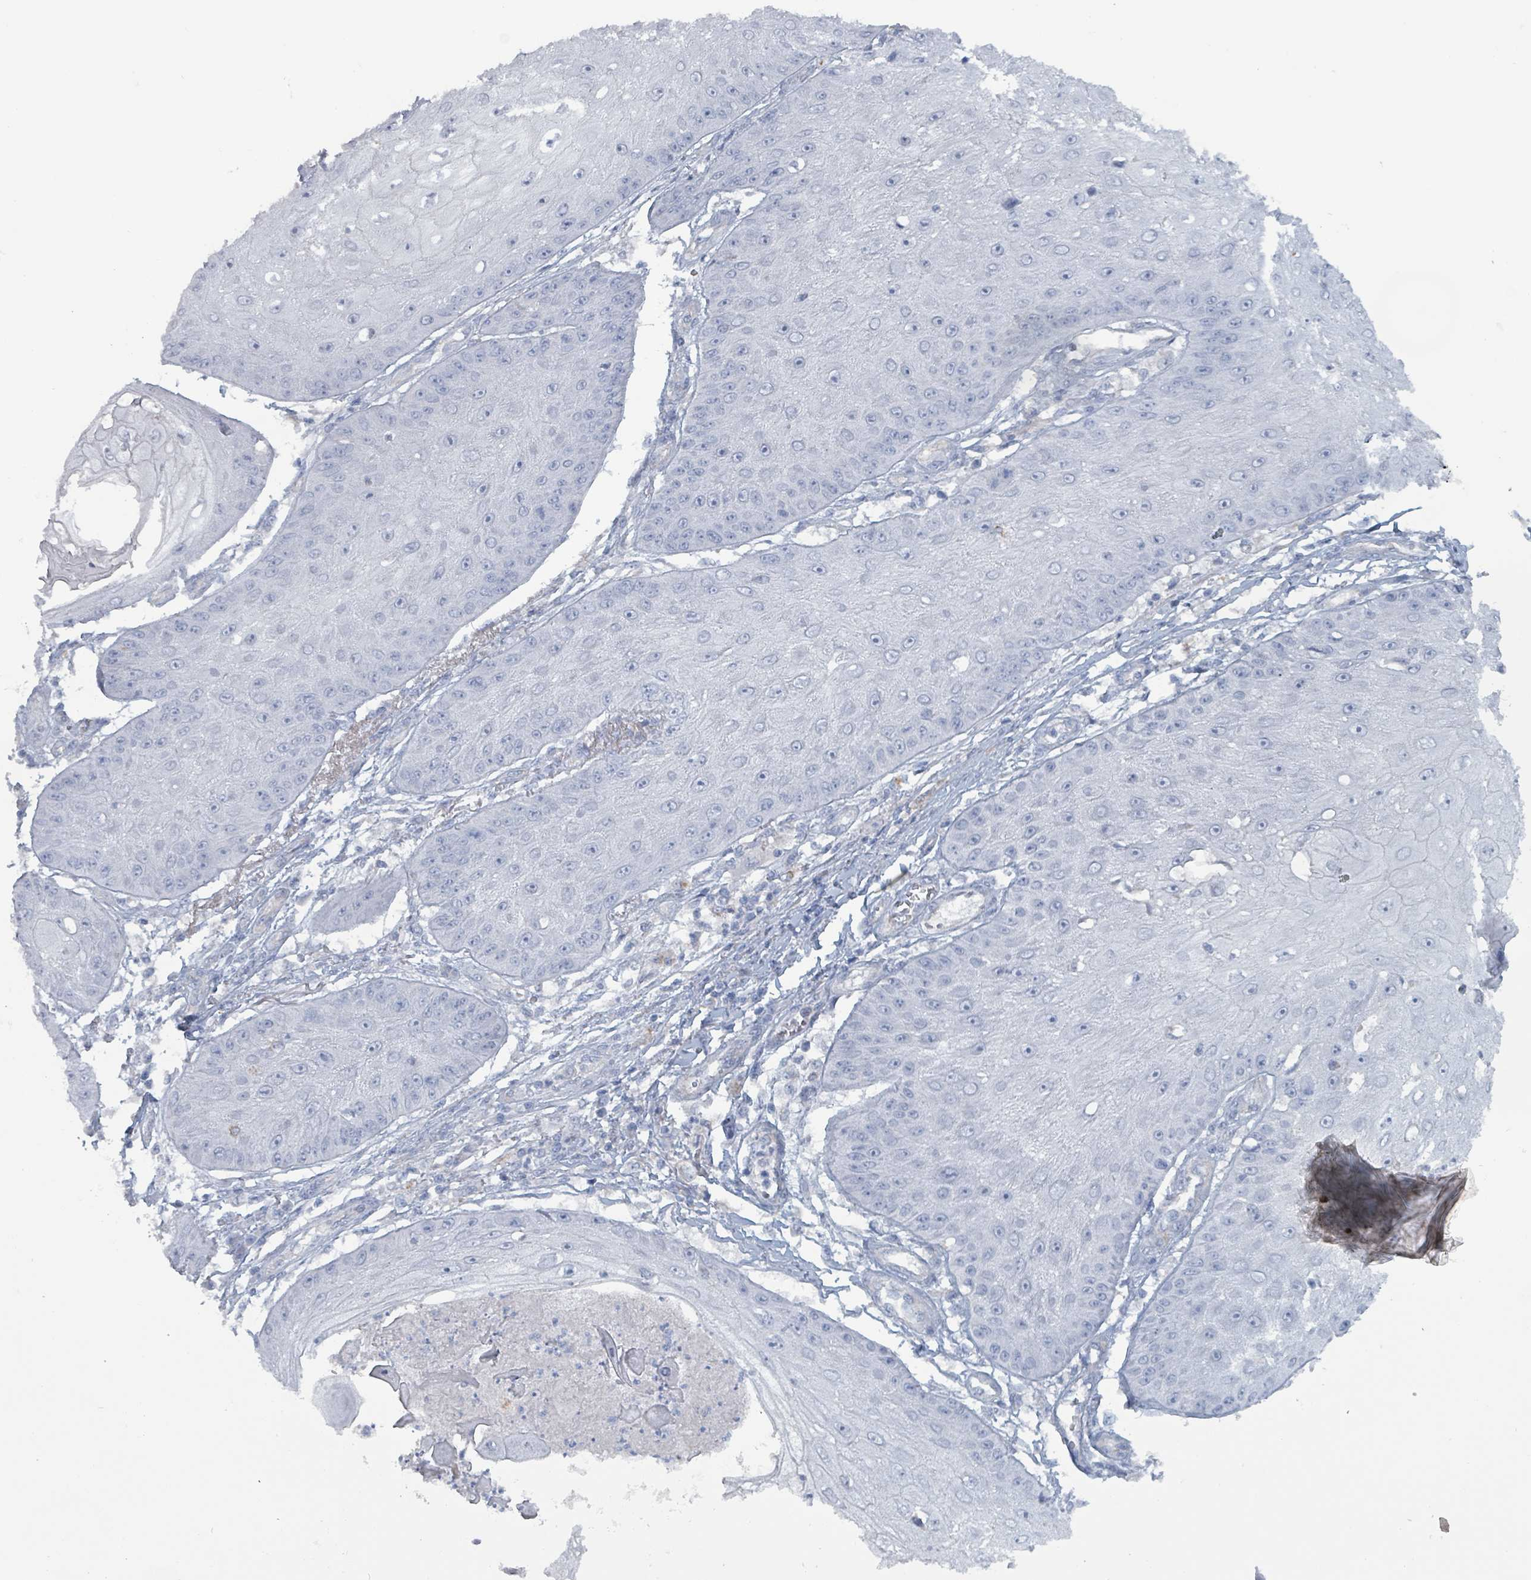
{"staining": {"intensity": "negative", "quantity": "none", "location": "none"}, "tissue": "skin cancer", "cell_type": "Tumor cells", "image_type": "cancer", "snomed": [{"axis": "morphology", "description": "Squamous cell carcinoma, NOS"}, {"axis": "topography", "description": "Skin"}], "caption": "The immunohistochemistry (IHC) micrograph has no significant positivity in tumor cells of skin cancer tissue. Brightfield microscopy of immunohistochemistry stained with DAB (brown) and hematoxylin (blue), captured at high magnification.", "gene": "TAAR5", "patient": {"sex": "male", "age": 70}}